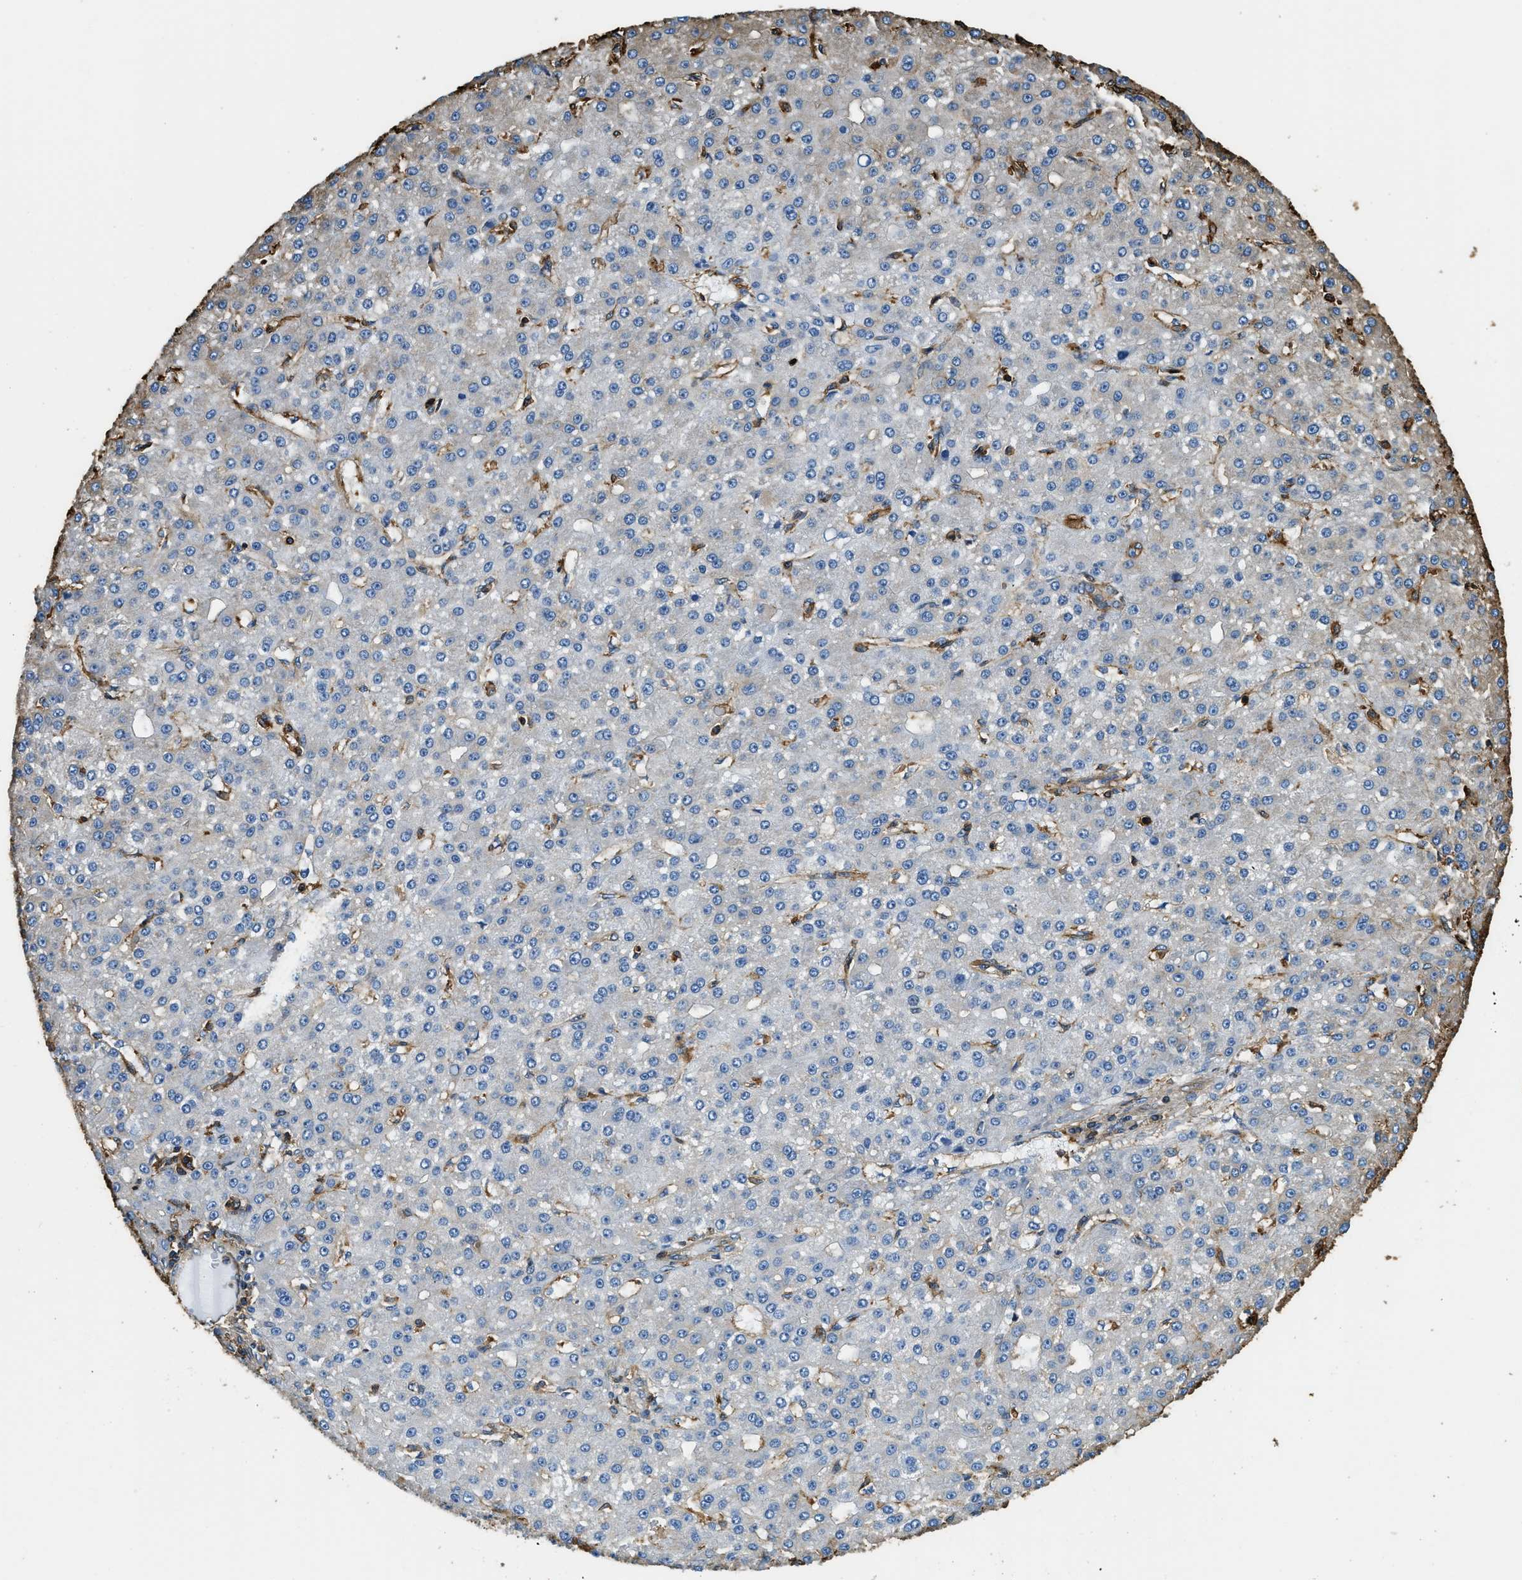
{"staining": {"intensity": "negative", "quantity": "none", "location": "none"}, "tissue": "liver cancer", "cell_type": "Tumor cells", "image_type": "cancer", "snomed": [{"axis": "morphology", "description": "Carcinoma, Hepatocellular, NOS"}, {"axis": "topography", "description": "Liver"}], "caption": "An immunohistochemistry (IHC) histopathology image of liver hepatocellular carcinoma is shown. There is no staining in tumor cells of liver hepatocellular carcinoma.", "gene": "ACCS", "patient": {"sex": "male", "age": 67}}